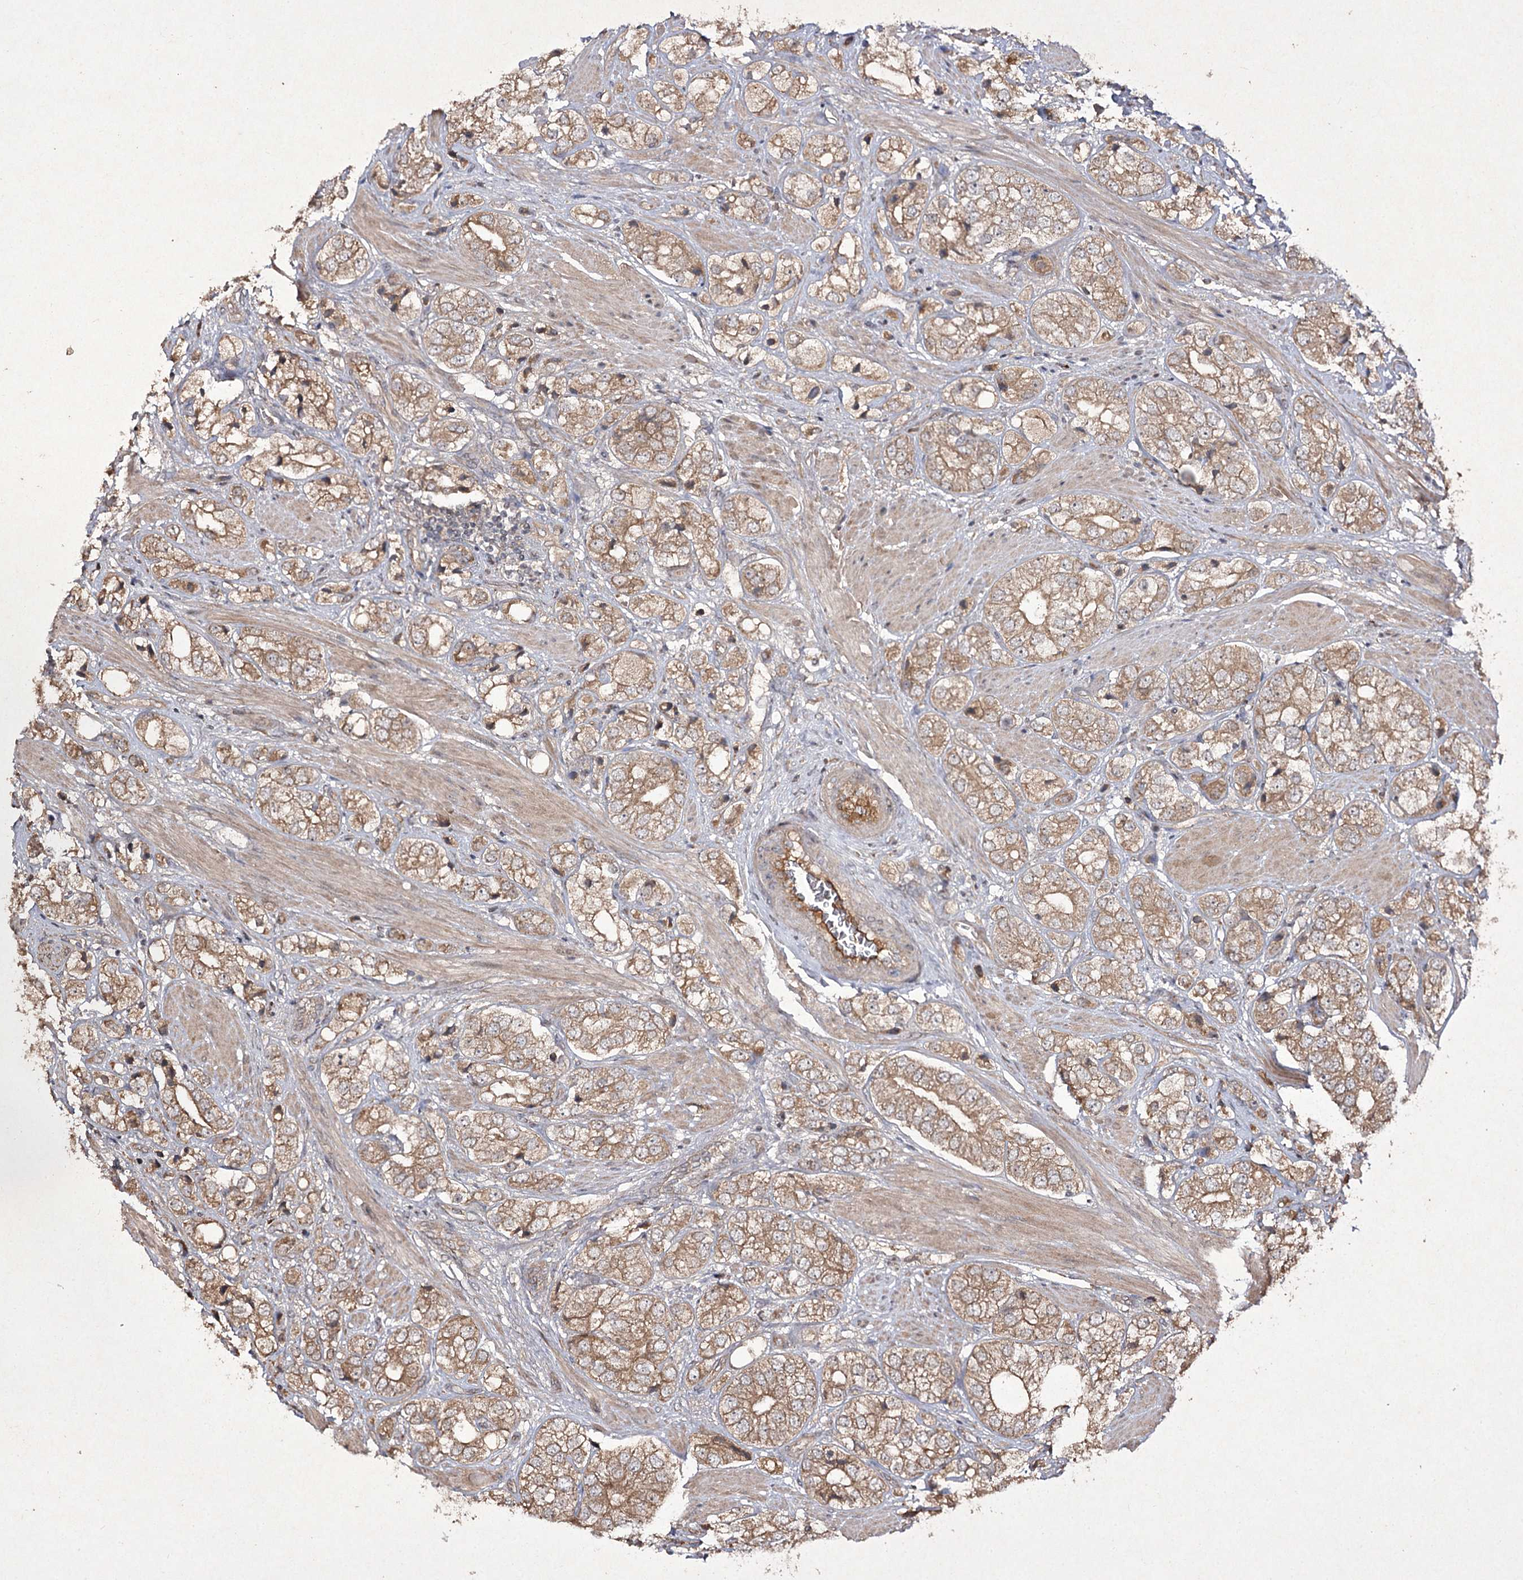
{"staining": {"intensity": "moderate", "quantity": ">75%", "location": "cytoplasmic/membranous"}, "tissue": "prostate cancer", "cell_type": "Tumor cells", "image_type": "cancer", "snomed": [{"axis": "morphology", "description": "Adenocarcinoma, High grade"}, {"axis": "topography", "description": "Prostate"}], "caption": "Tumor cells exhibit medium levels of moderate cytoplasmic/membranous positivity in approximately >75% of cells in prostate cancer (adenocarcinoma (high-grade)).", "gene": "FANCL", "patient": {"sex": "male", "age": 50}}